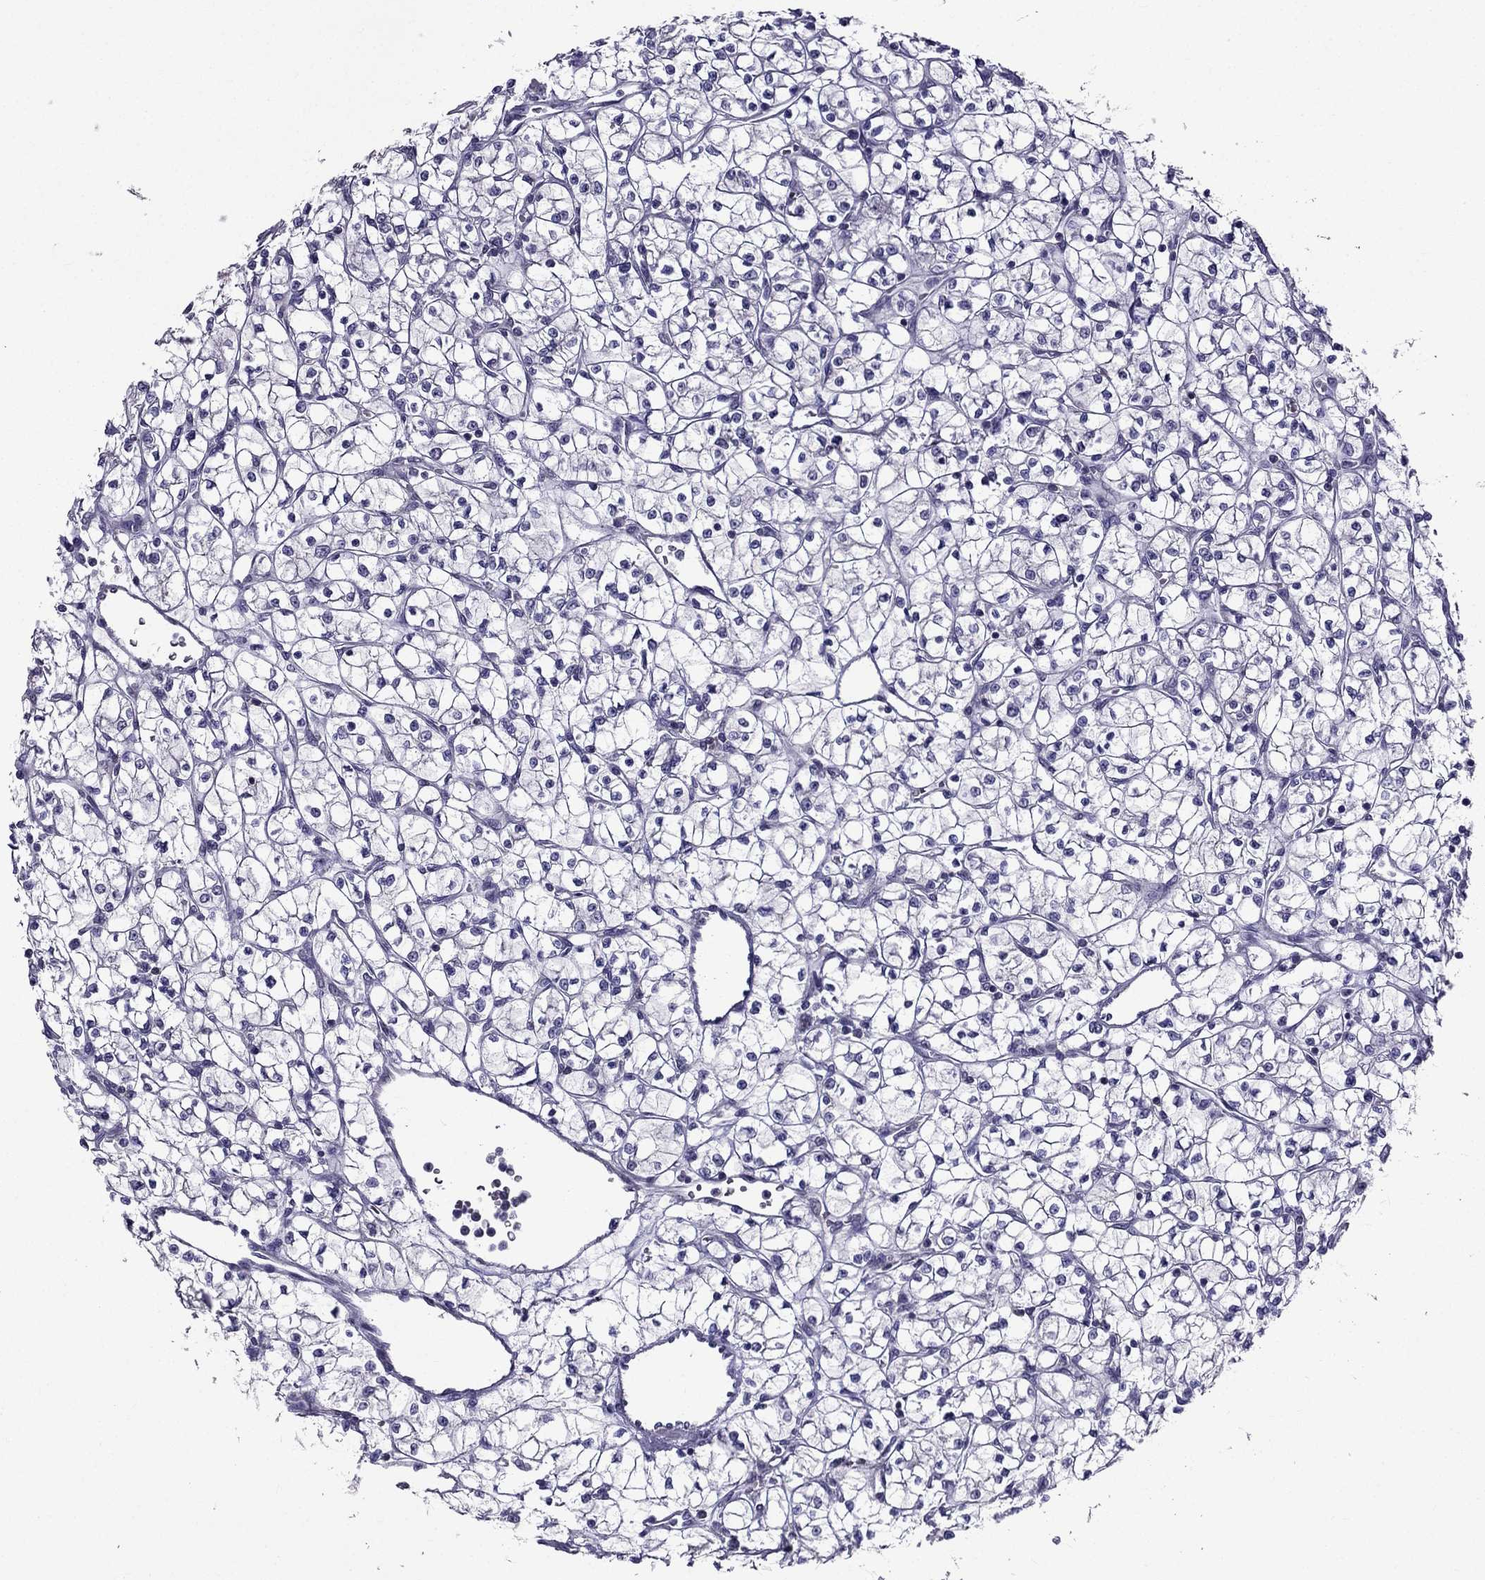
{"staining": {"intensity": "negative", "quantity": "none", "location": "none"}, "tissue": "renal cancer", "cell_type": "Tumor cells", "image_type": "cancer", "snomed": [{"axis": "morphology", "description": "Adenocarcinoma, NOS"}, {"axis": "topography", "description": "Kidney"}], "caption": "Immunohistochemistry photomicrograph of human renal cancer stained for a protein (brown), which shows no staining in tumor cells.", "gene": "AAK1", "patient": {"sex": "female", "age": 64}}